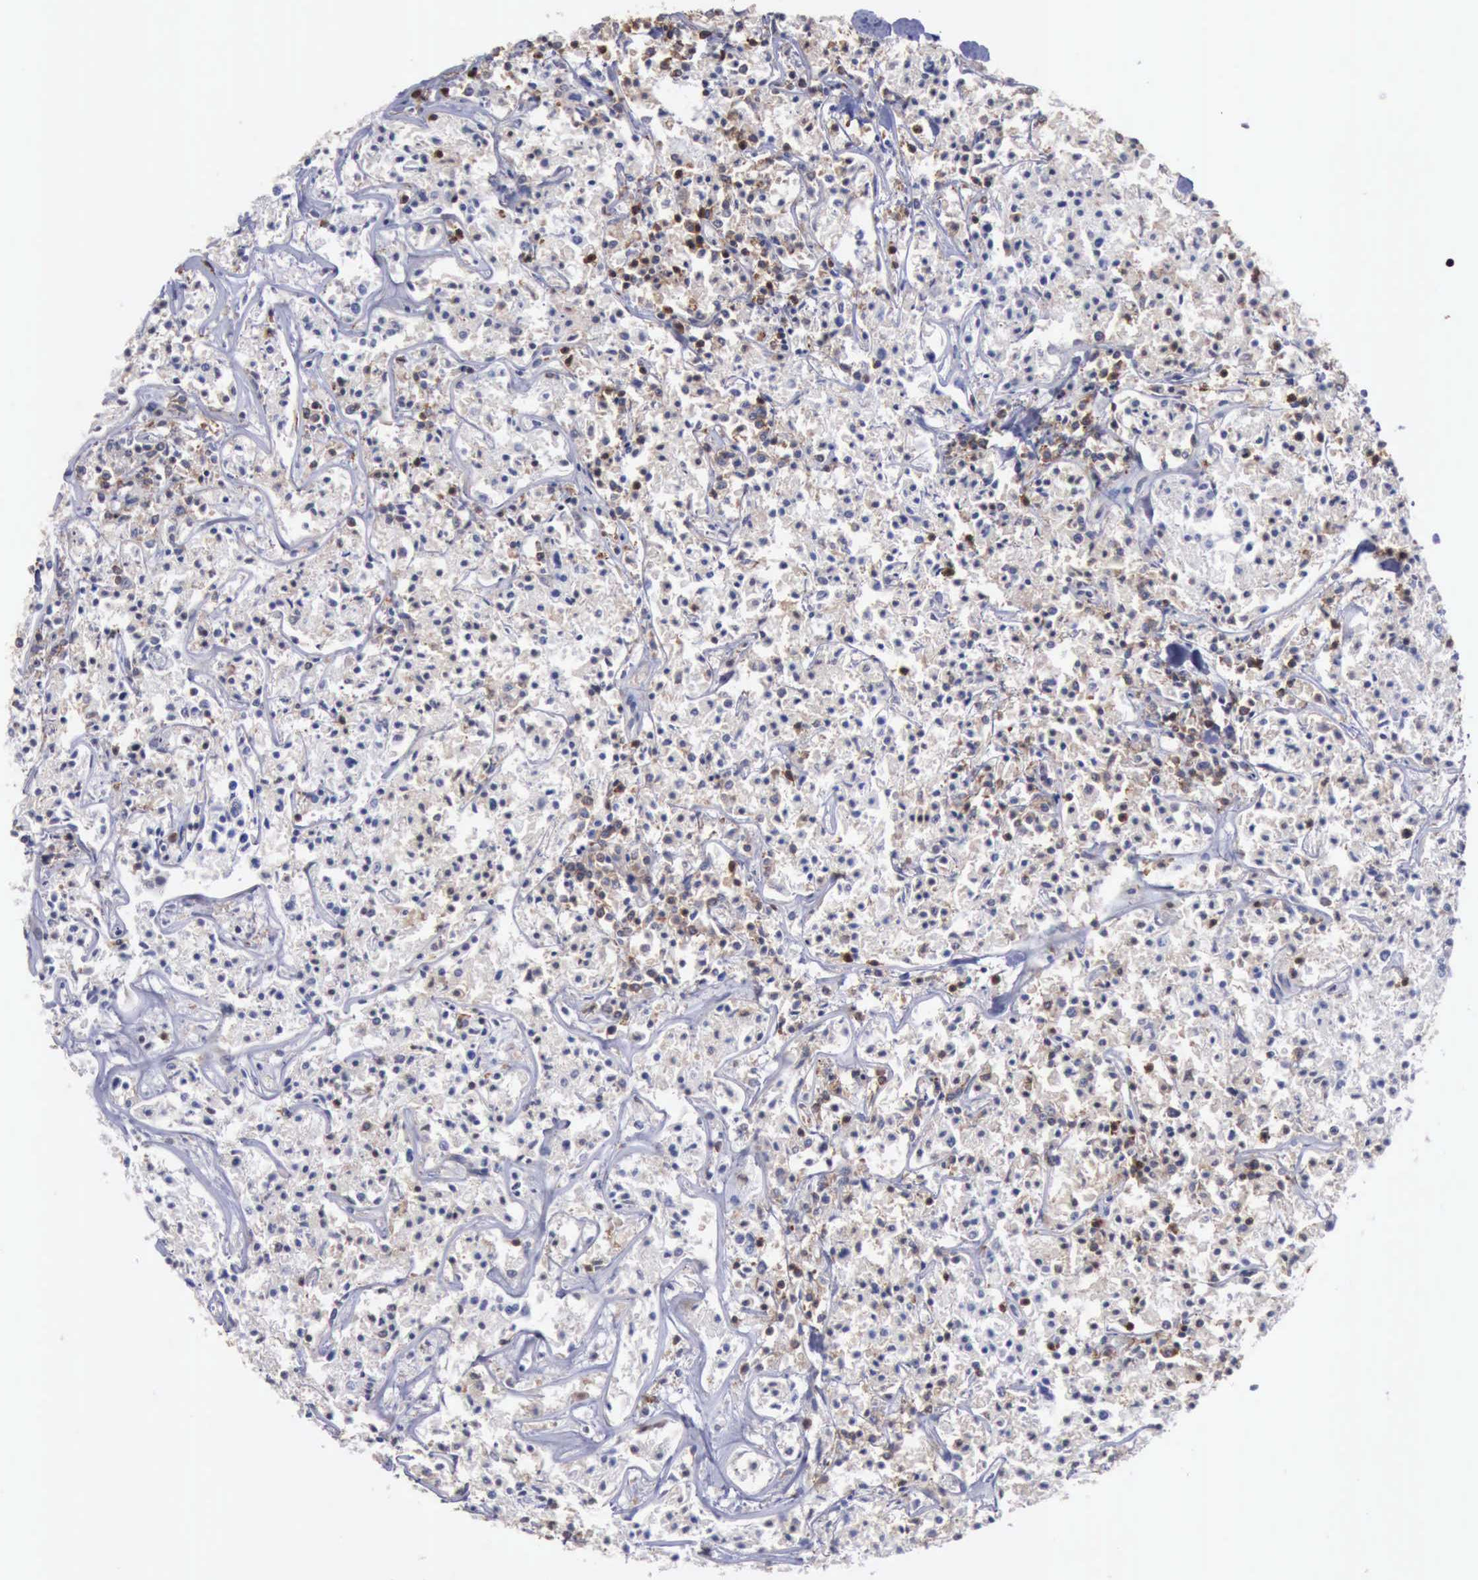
{"staining": {"intensity": "weak", "quantity": "25%-75%", "location": "cytoplasmic/membranous,nuclear"}, "tissue": "lymphoma", "cell_type": "Tumor cells", "image_type": "cancer", "snomed": [{"axis": "morphology", "description": "Malignant lymphoma, non-Hodgkin's type, Low grade"}, {"axis": "topography", "description": "Small intestine"}], "caption": "A low amount of weak cytoplasmic/membranous and nuclear staining is present in approximately 25%-75% of tumor cells in lymphoma tissue.", "gene": "PDCD4", "patient": {"sex": "female", "age": 59}}